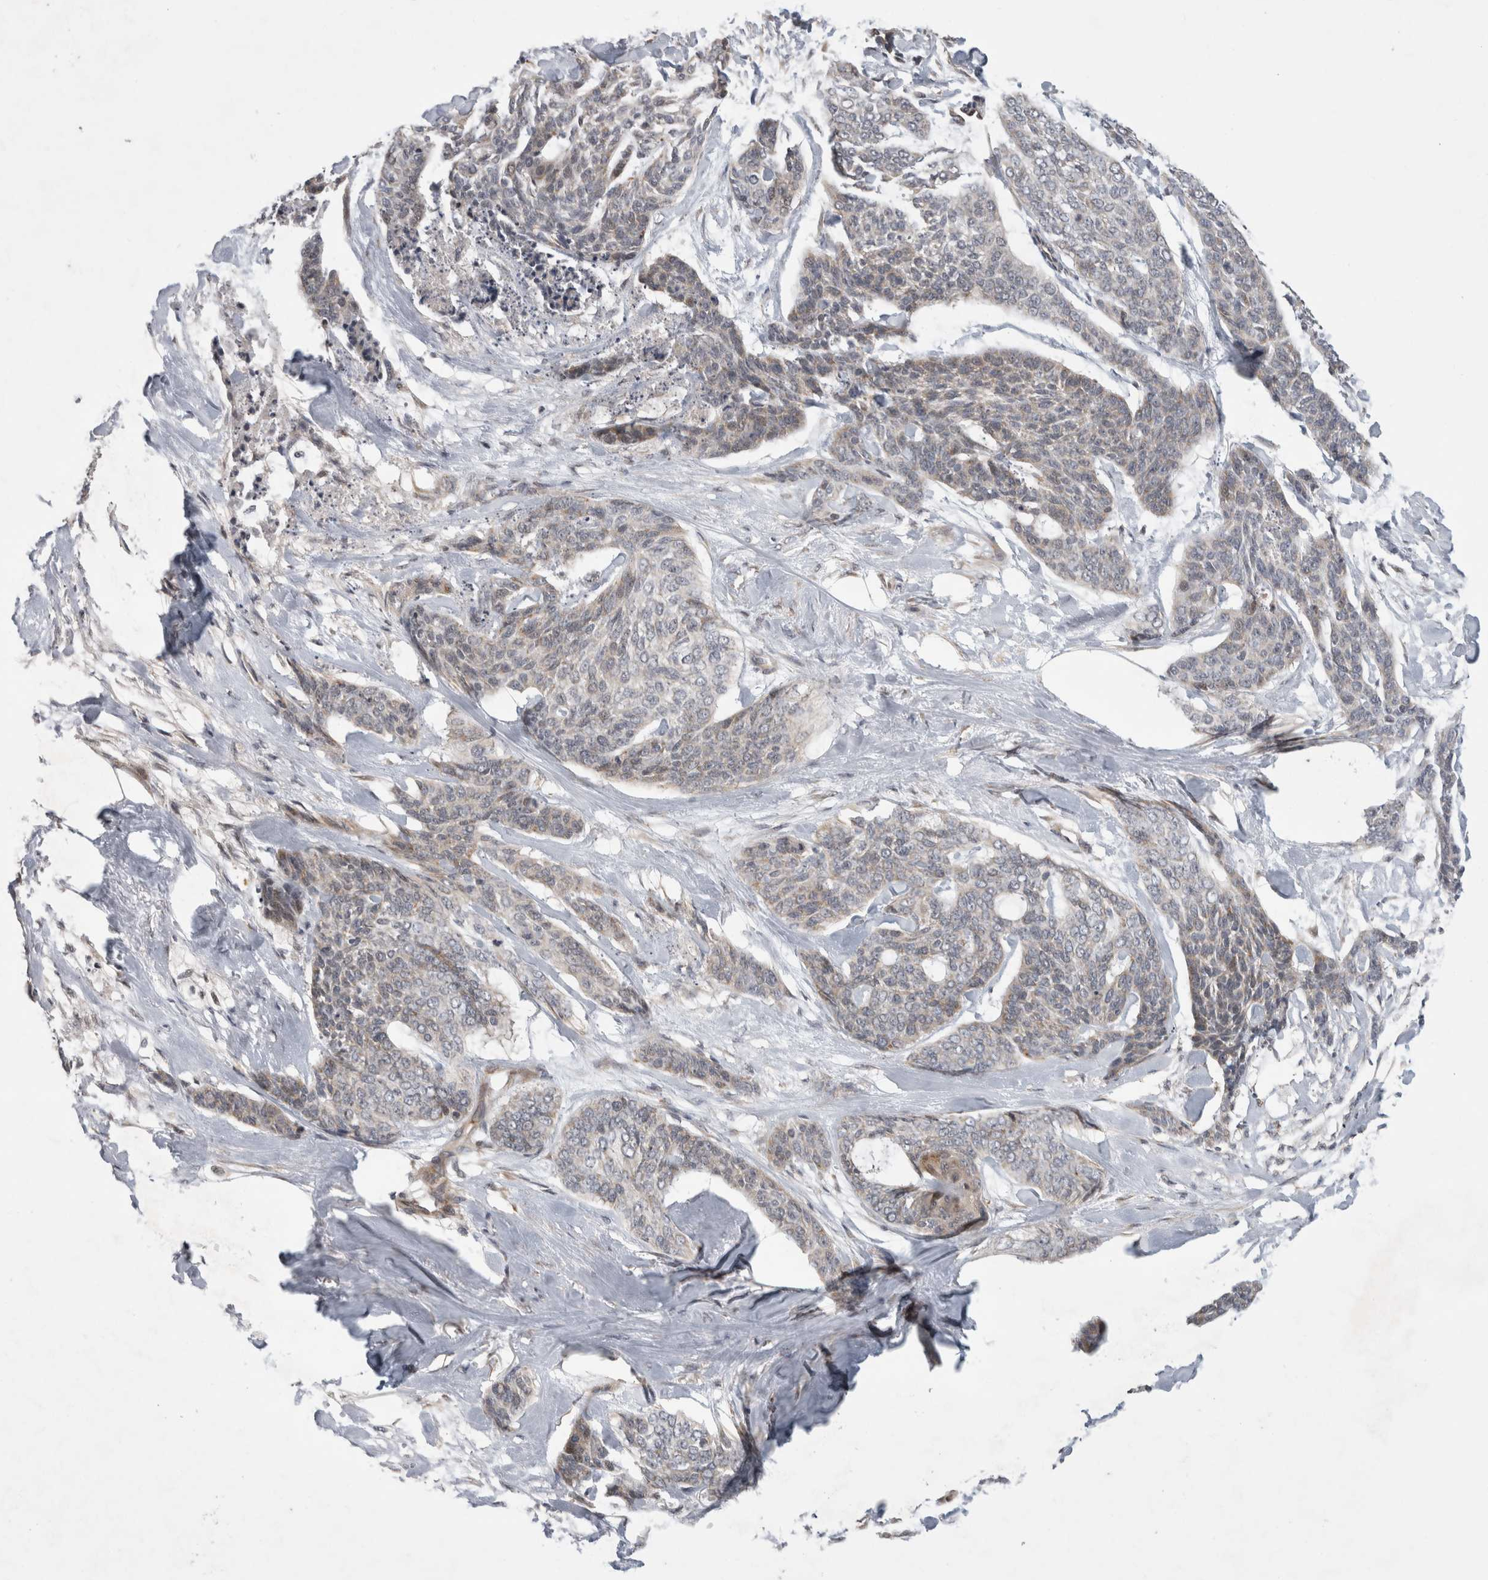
{"staining": {"intensity": "weak", "quantity": "<25%", "location": "cytoplasmic/membranous"}, "tissue": "skin cancer", "cell_type": "Tumor cells", "image_type": "cancer", "snomed": [{"axis": "morphology", "description": "Basal cell carcinoma"}, {"axis": "topography", "description": "Skin"}], "caption": "The immunohistochemistry micrograph has no significant expression in tumor cells of skin basal cell carcinoma tissue.", "gene": "KCNIP1", "patient": {"sex": "female", "age": 64}}